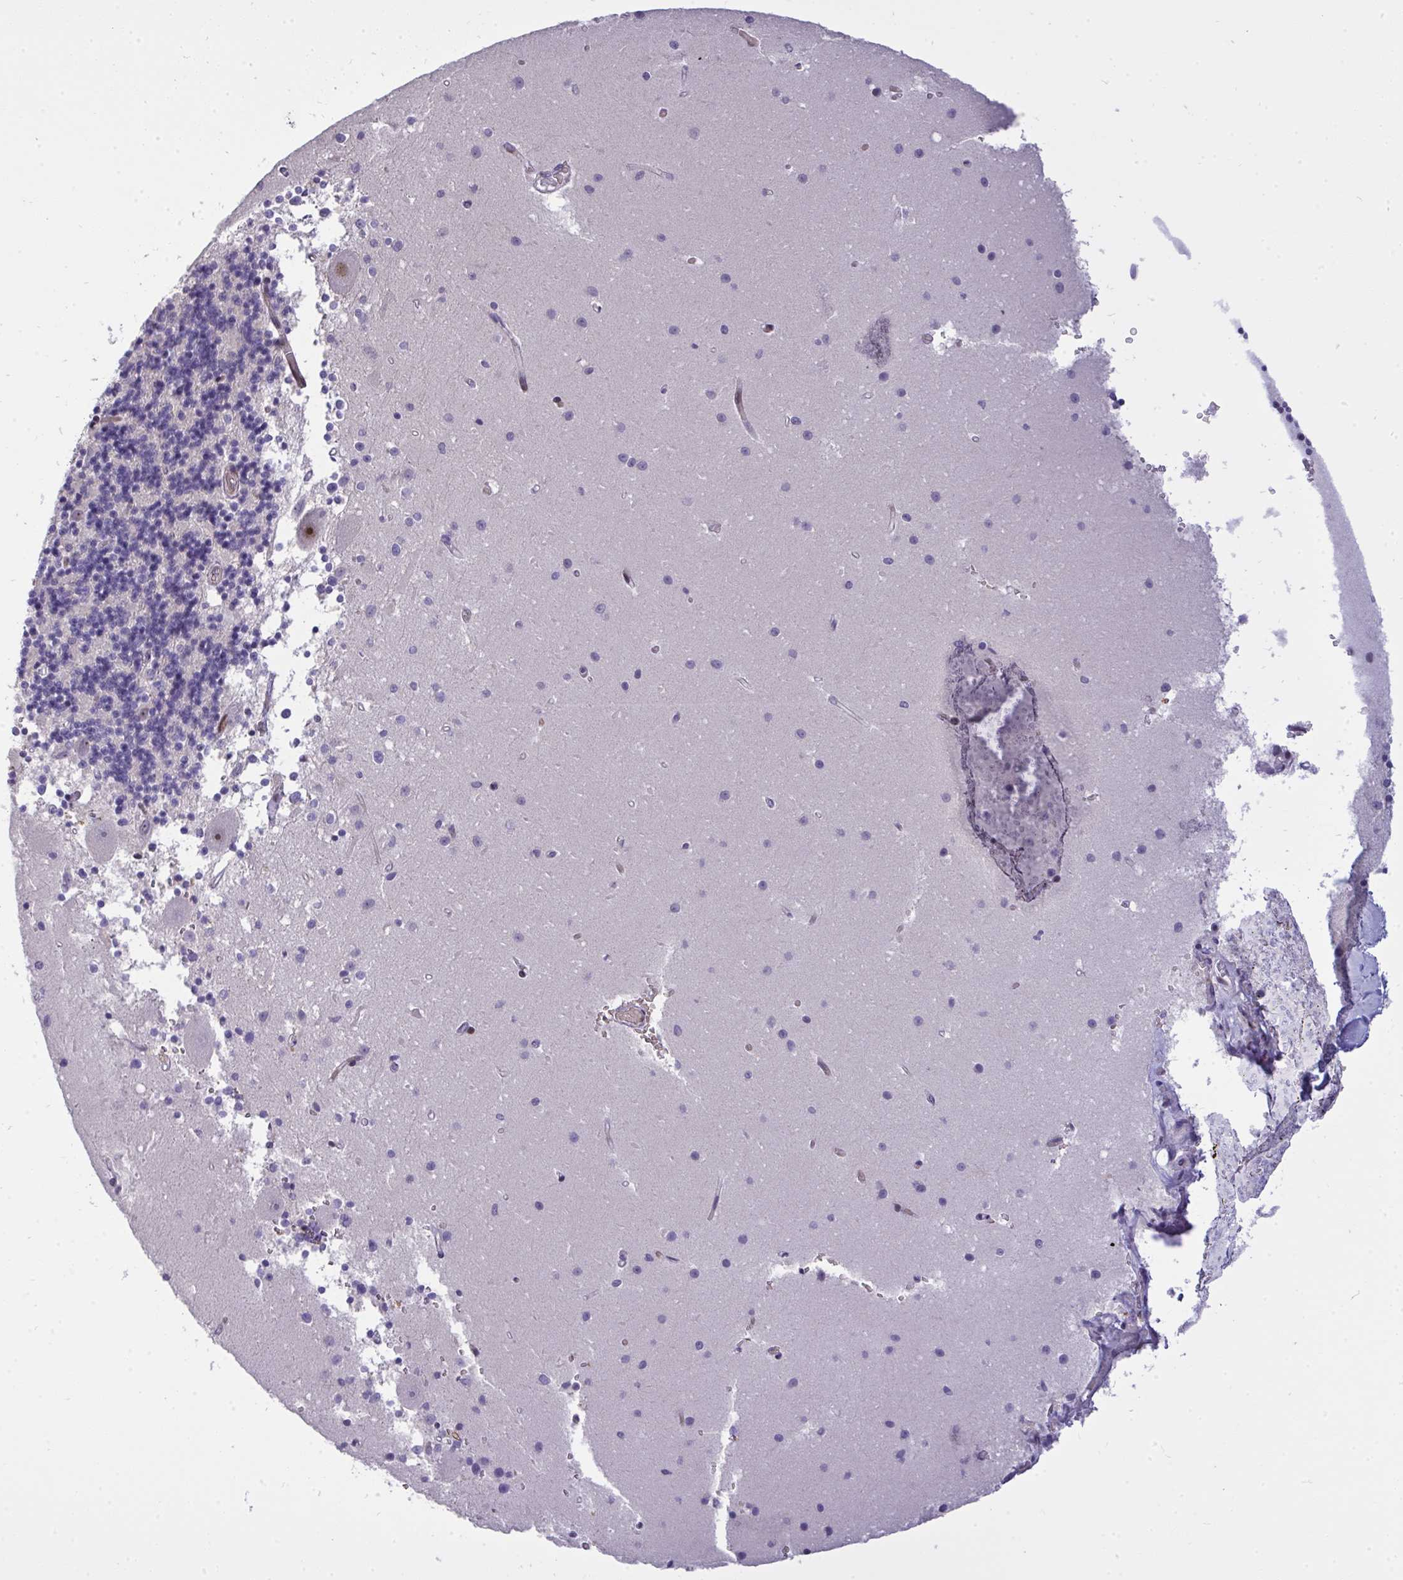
{"staining": {"intensity": "negative", "quantity": "none", "location": "none"}, "tissue": "cerebellum", "cell_type": "Cells in granular layer", "image_type": "normal", "snomed": [{"axis": "morphology", "description": "Normal tissue, NOS"}, {"axis": "topography", "description": "Cerebellum"}], "caption": "A photomicrograph of cerebellum stained for a protein displays no brown staining in cells in granular layer.", "gene": "PLPPR3", "patient": {"sex": "male", "age": 54}}